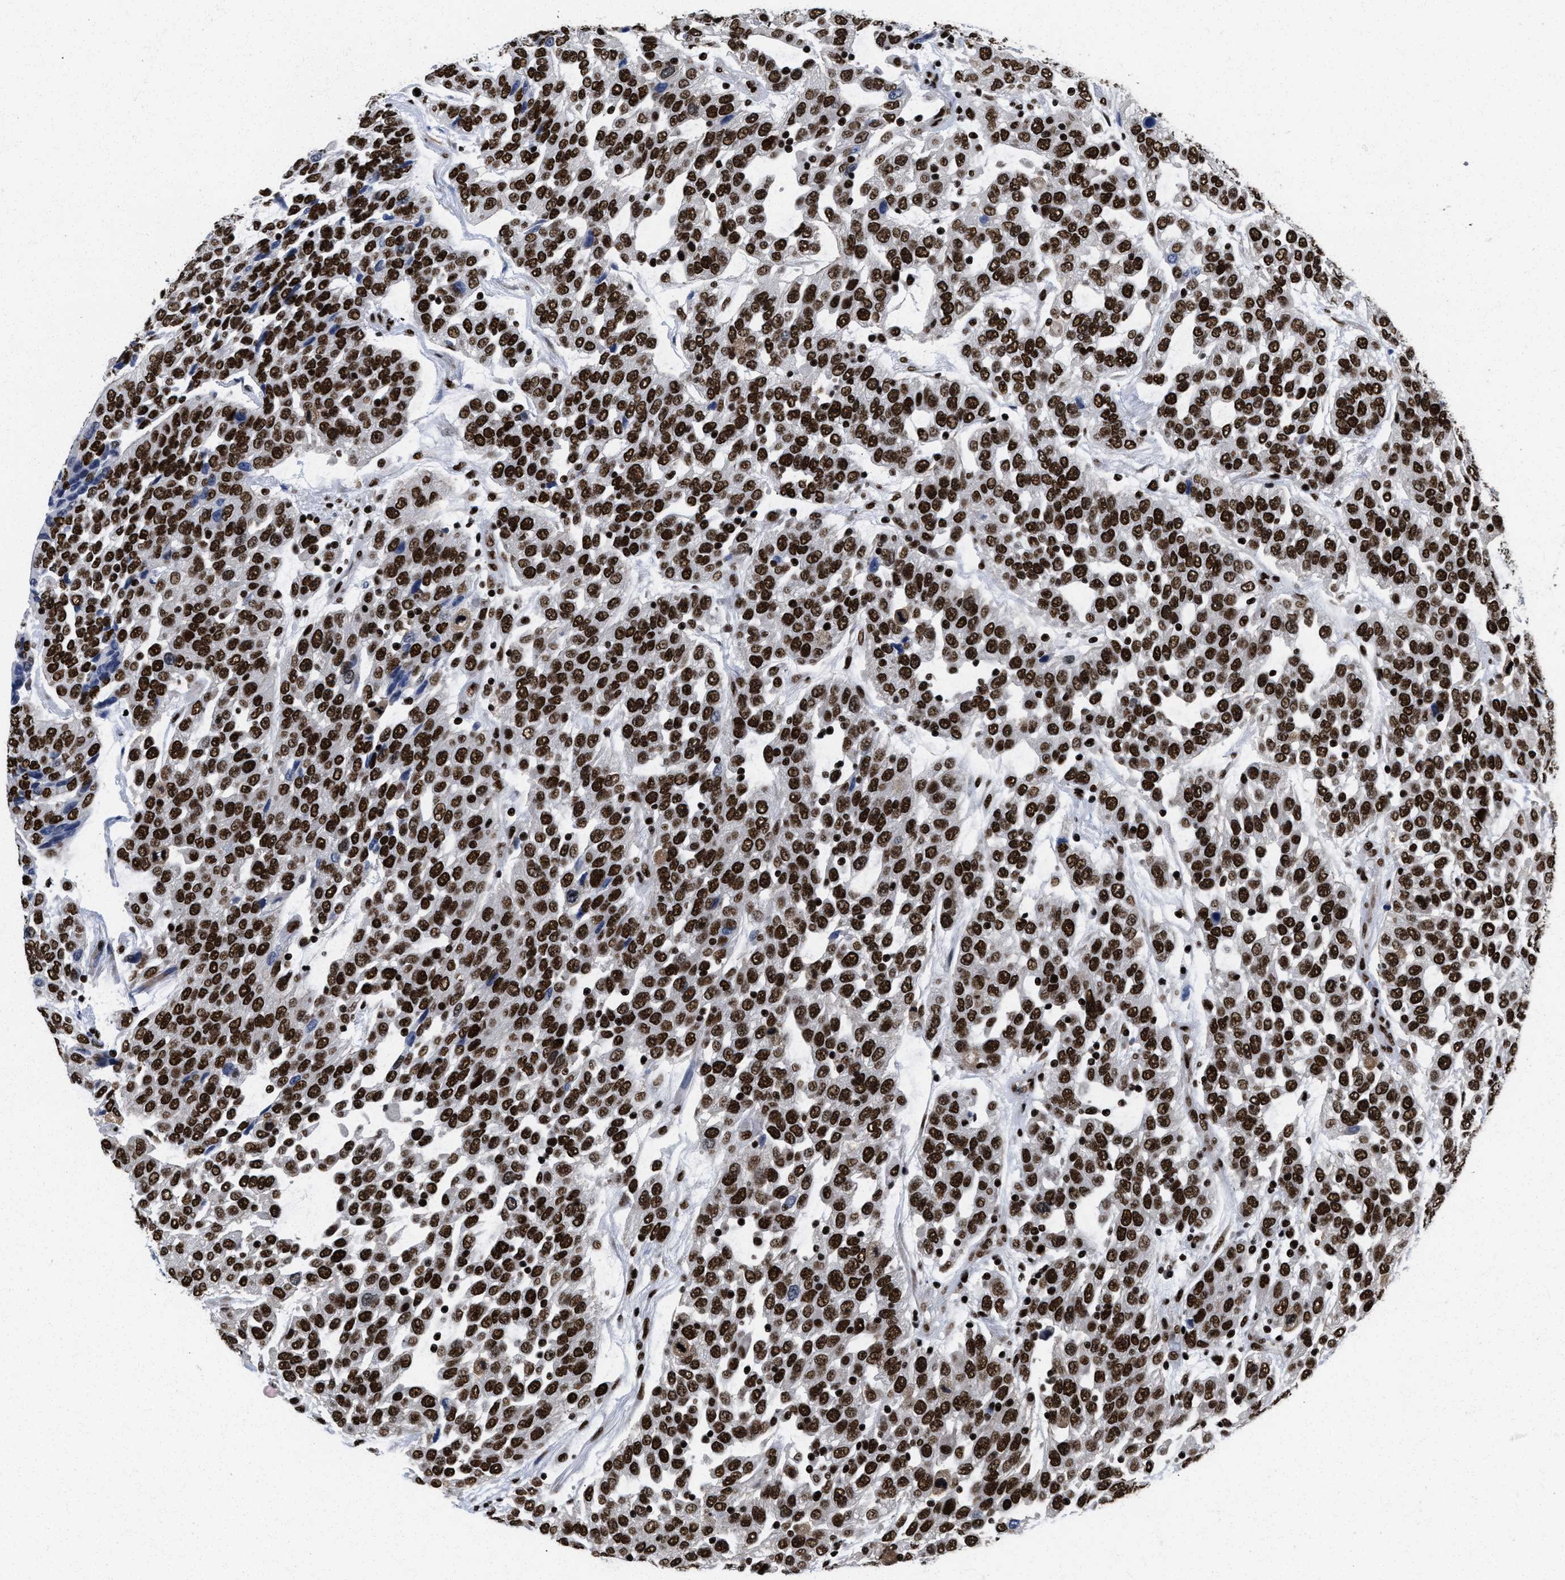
{"staining": {"intensity": "strong", "quantity": ">75%", "location": "nuclear"}, "tissue": "urothelial cancer", "cell_type": "Tumor cells", "image_type": "cancer", "snomed": [{"axis": "morphology", "description": "Urothelial carcinoma, High grade"}, {"axis": "topography", "description": "Urinary bladder"}], "caption": "High-power microscopy captured an immunohistochemistry micrograph of high-grade urothelial carcinoma, revealing strong nuclear expression in about >75% of tumor cells.", "gene": "CREB1", "patient": {"sex": "female", "age": 80}}